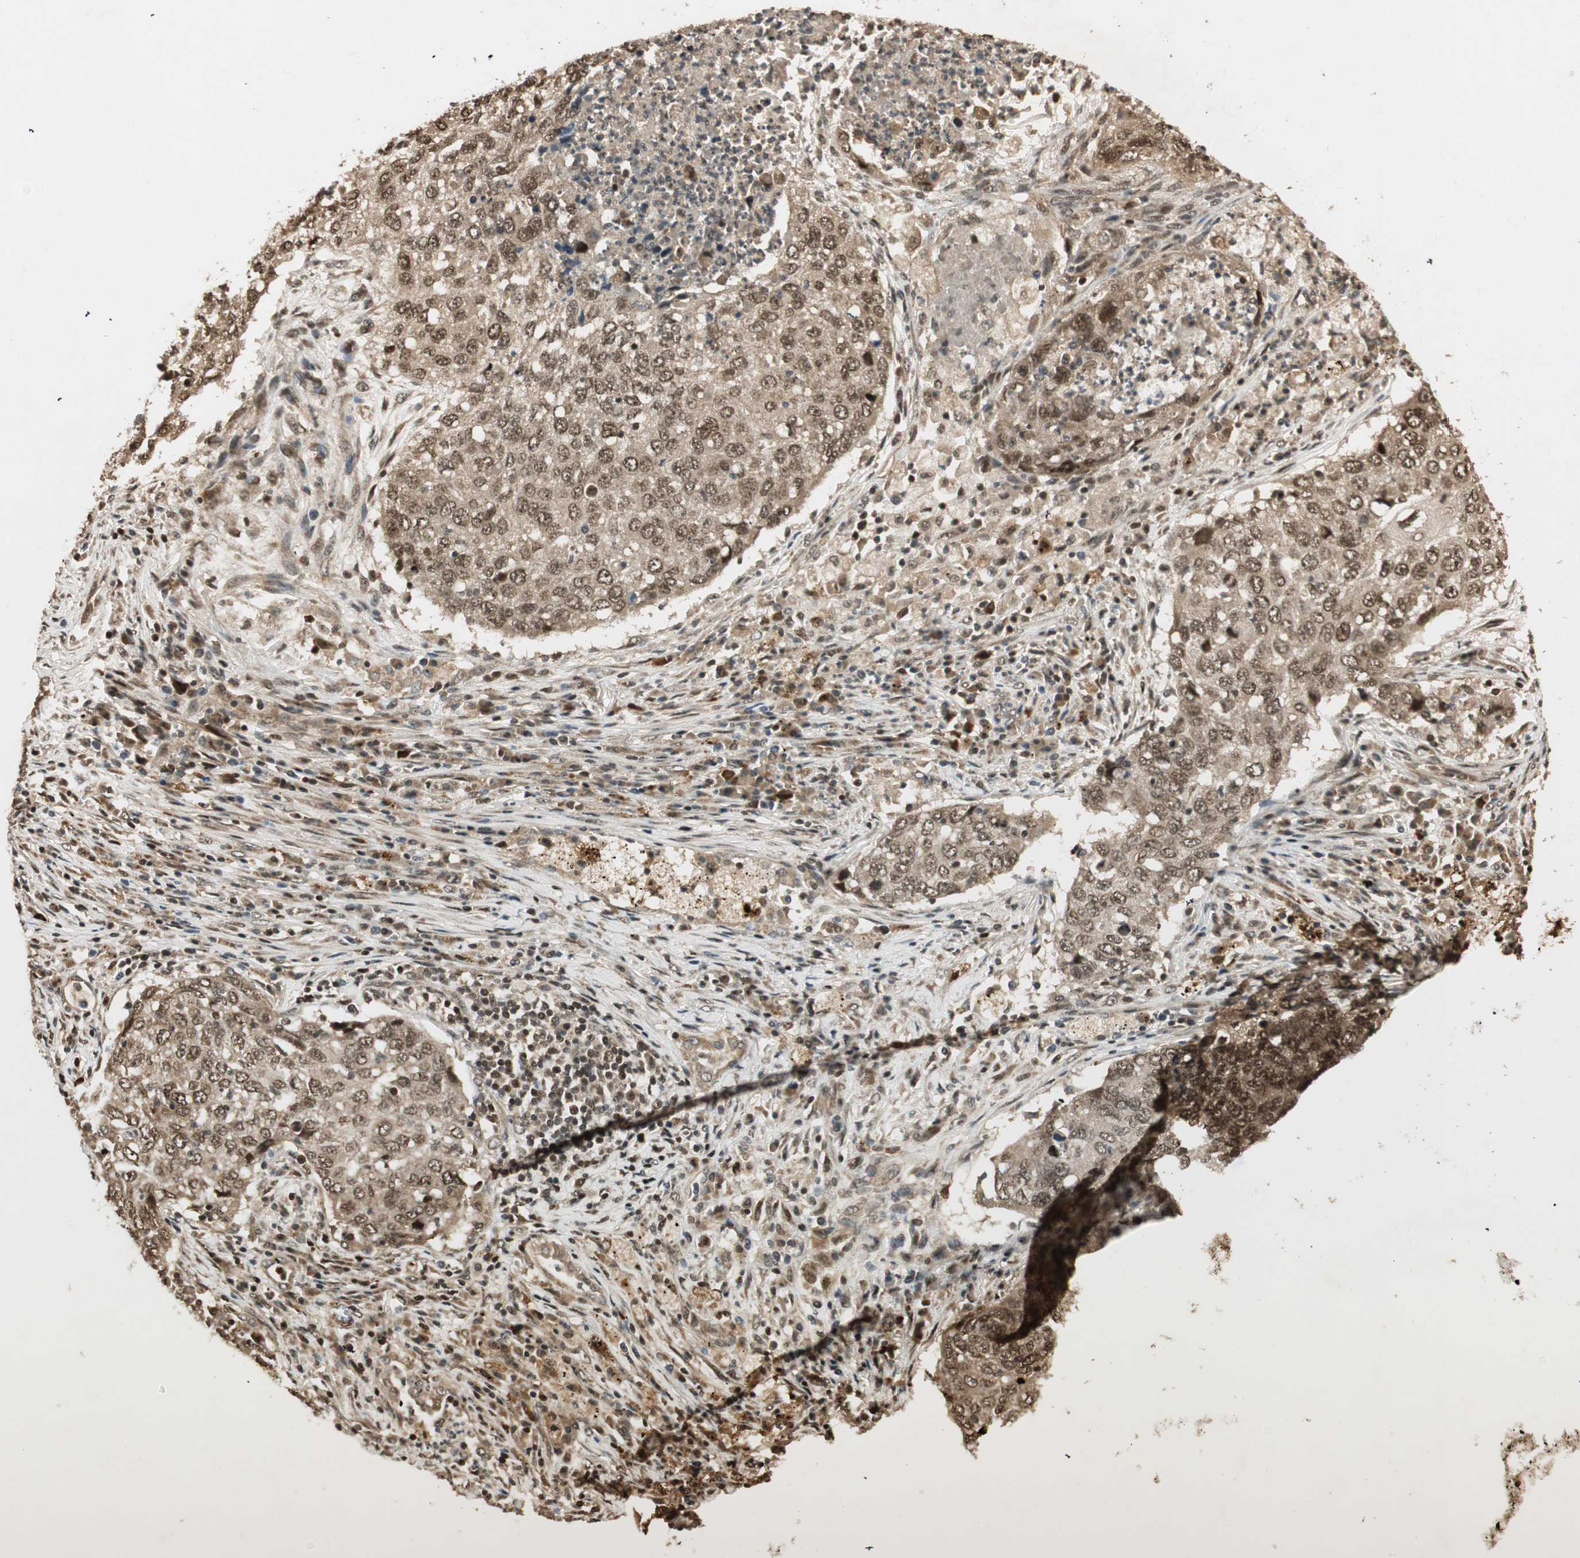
{"staining": {"intensity": "moderate", "quantity": ">75%", "location": "cytoplasmic/membranous,nuclear"}, "tissue": "lung cancer", "cell_type": "Tumor cells", "image_type": "cancer", "snomed": [{"axis": "morphology", "description": "Squamous cell carcinoma, NOS"}, {"axis": "topography", "description": "Lung"}], "caption": "About >75% of tumor cells in squamous cell carcinoma (lung) show moderate cytoplasmic/membranous and nuclear protein staining as visualized by brown immunohistochemical staining.", "gene": "RPA3", "patient": {"sex": "female", "age": 63}}